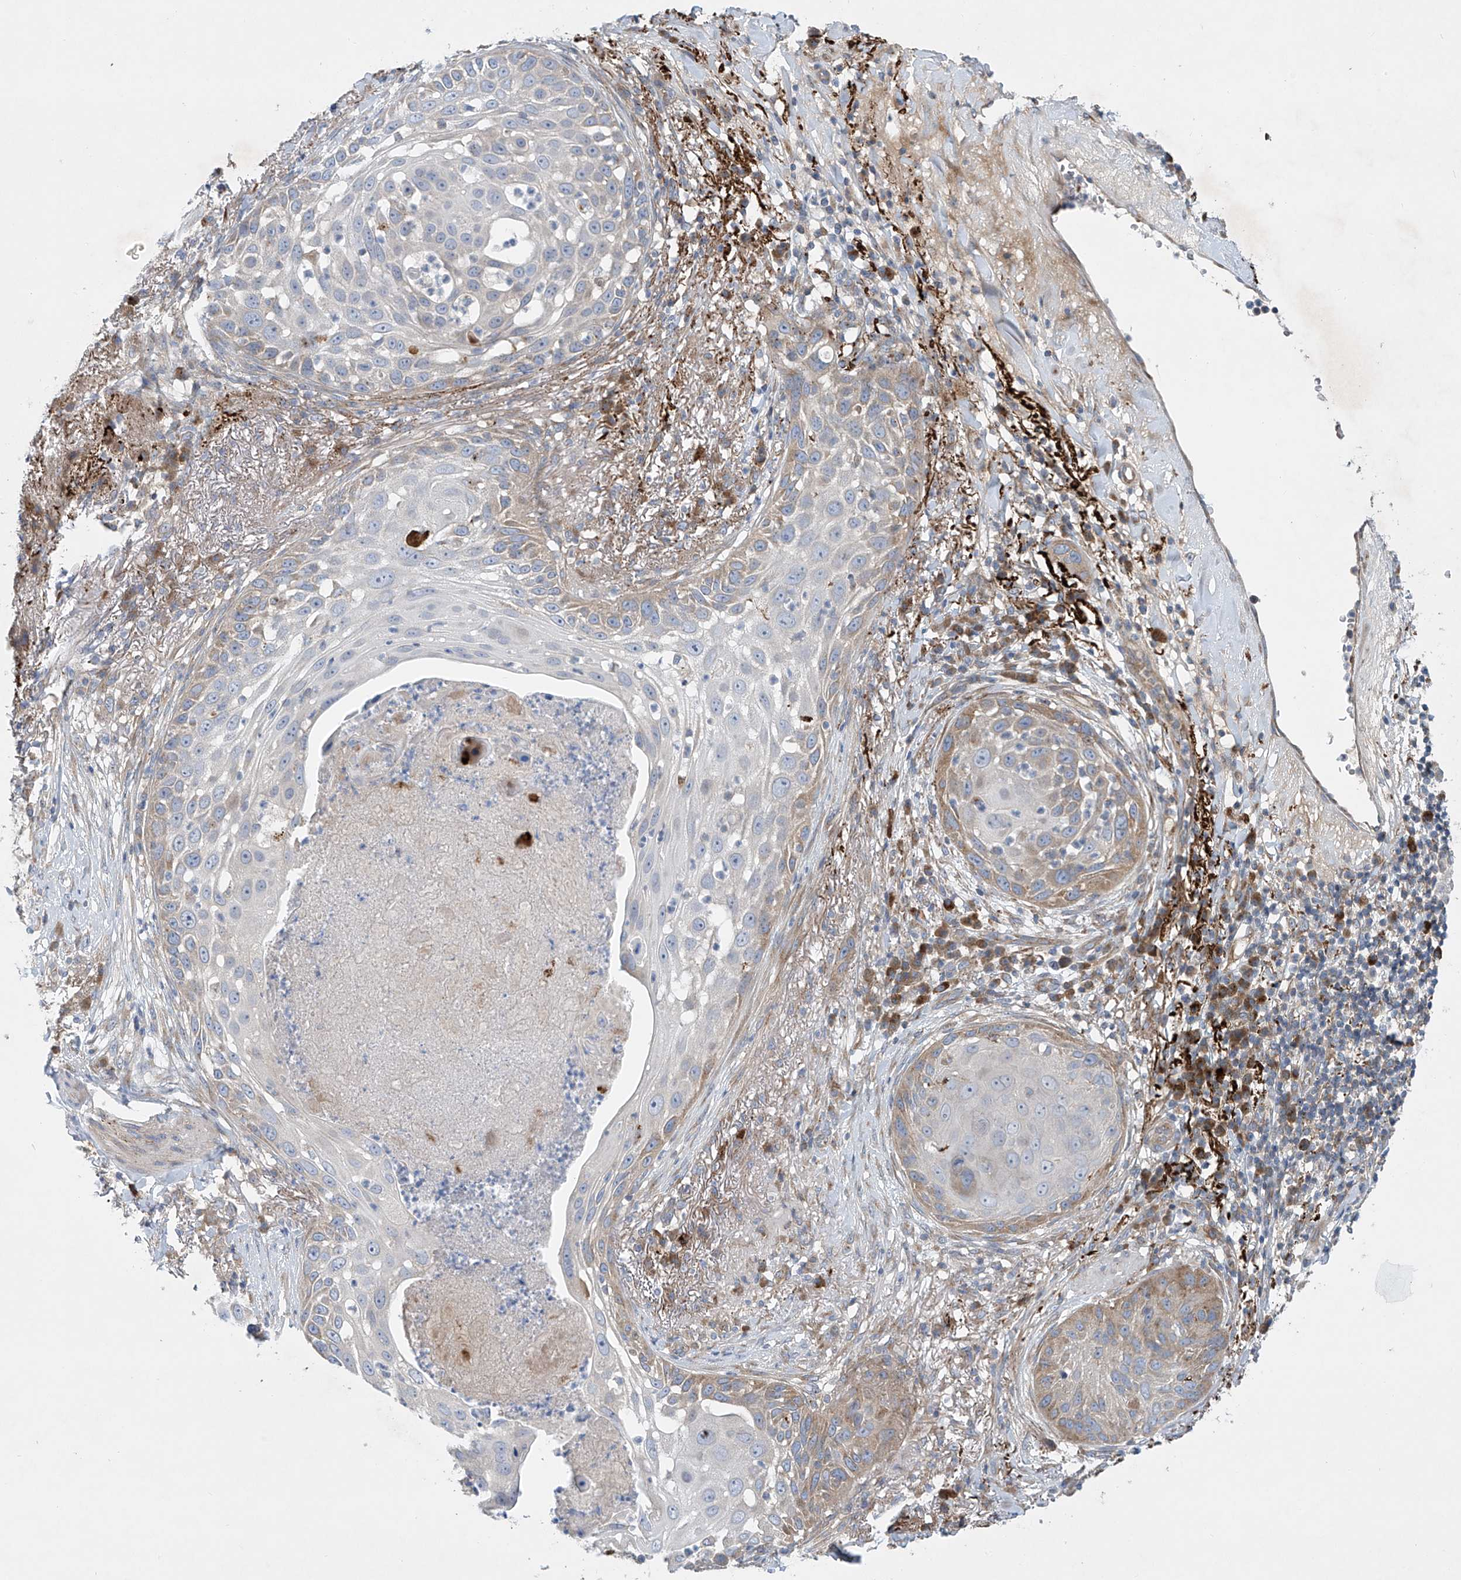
{"staining": {"intensity": "moderate", "quantity": "<25%", "location": "cytoplasmic/membranous"}, "tissue": "skin cancer", "cell_type": "Tumor cells", "image_type": "cancer", "snomed": [{"axis": "morphology", "description": "Squamous cell carcinoma, NOS"}, {"axis": "topography", "description": "Skin"}], "caption": "This photomicrograph reveals immunohistochemistry staining of squamous cell carcinoma (skin), with low moderate cytoplasmic/membranous positivity in approximately <25% of tumor cells.", "gene": "TJAP1", "patient": {"sex": "female", "age": 44}}